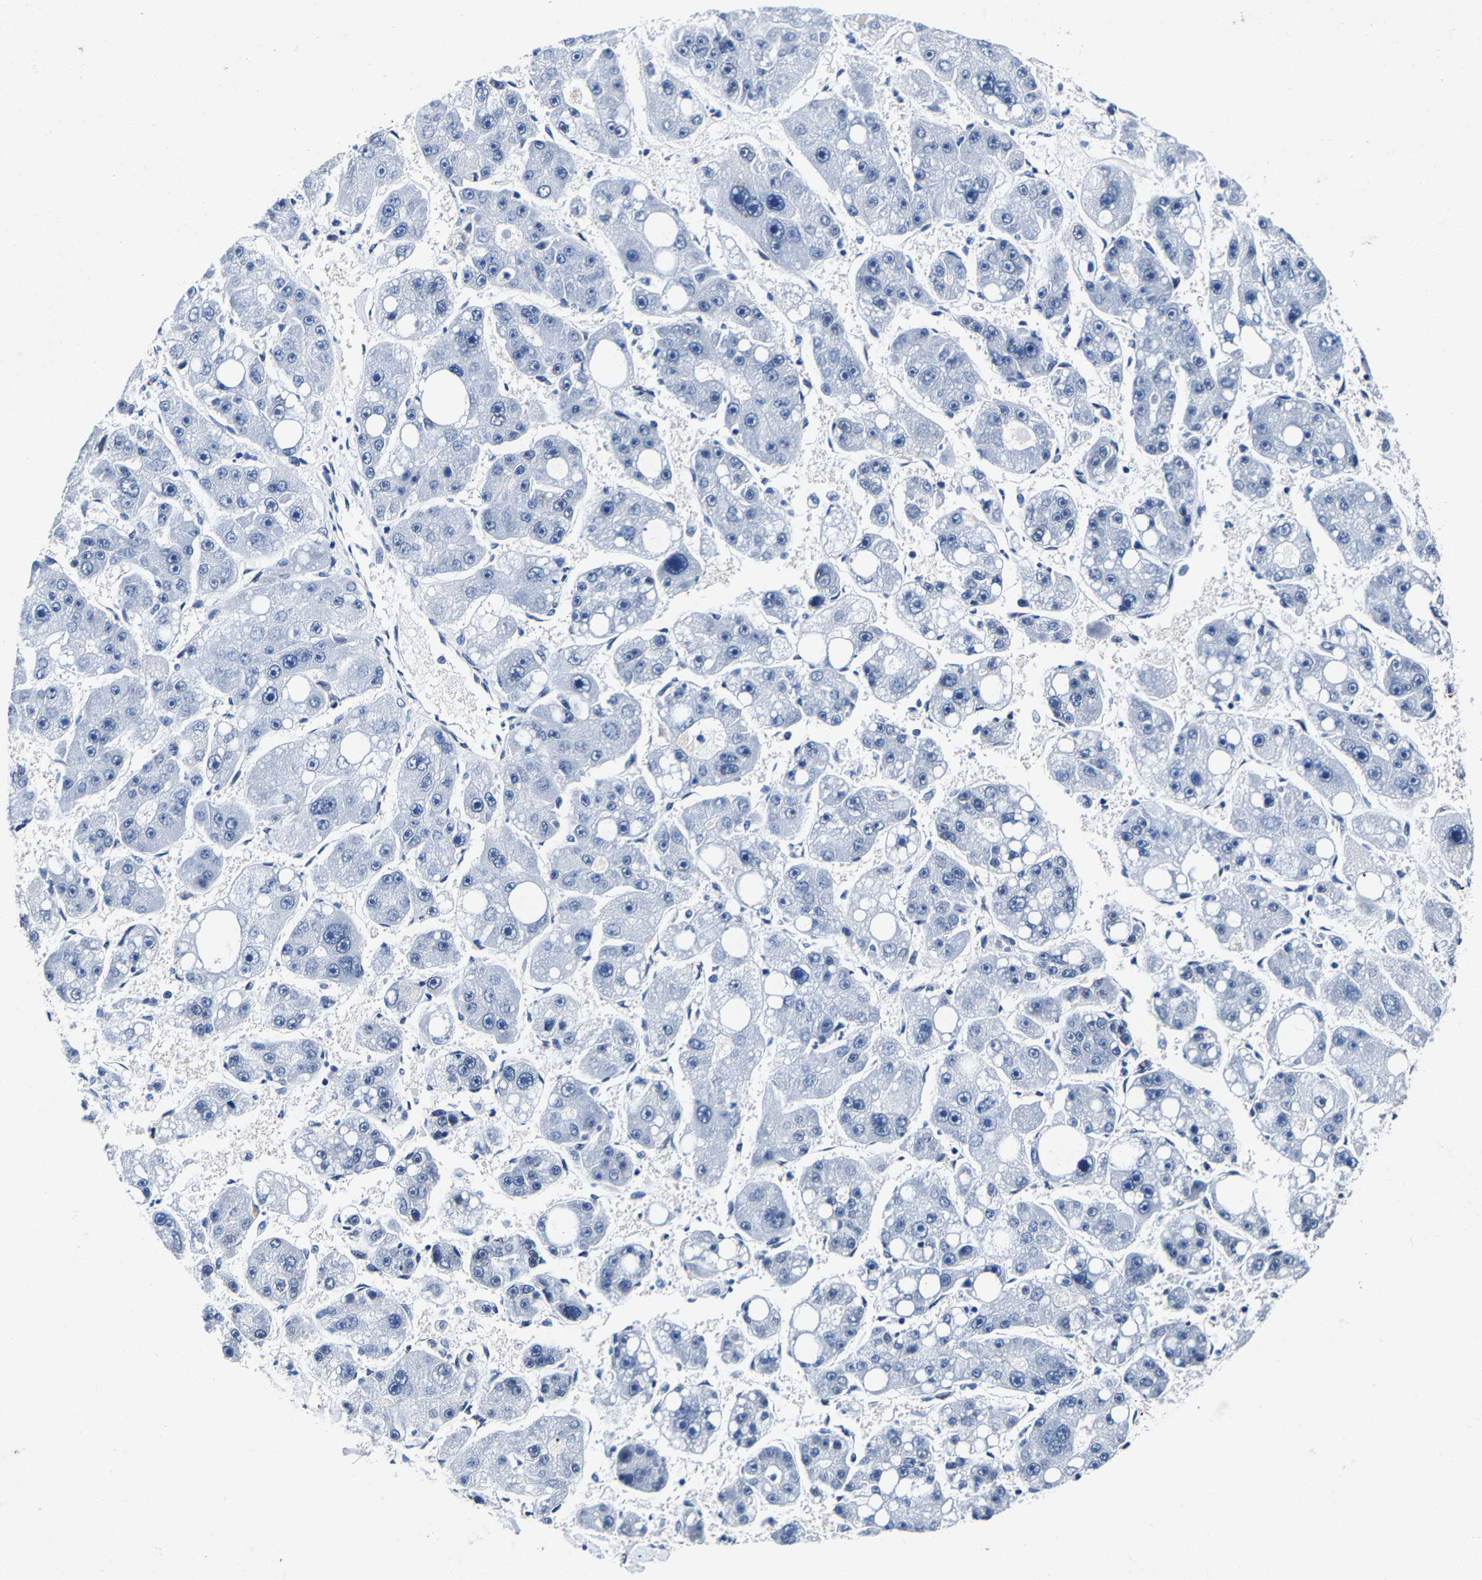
{"staining": {"intensity": "negative", "quantity": "none", "location": "none"}, "tissue": "liver cancer", "cell_type": "Tumor cells", "image_type": "cancer", "snomed": [{"axis": "morphology", "description": "Carcinoma, Hepatocellular, NOS"}, {"axis": "topography", "description": "Liver"}], "caption": "The photomicrograph shows no significant expression in tumor cells of liver hepatocellular carcinoma.", "gene": "UBN2", "patient": {"sex": "female", "age": 61}}